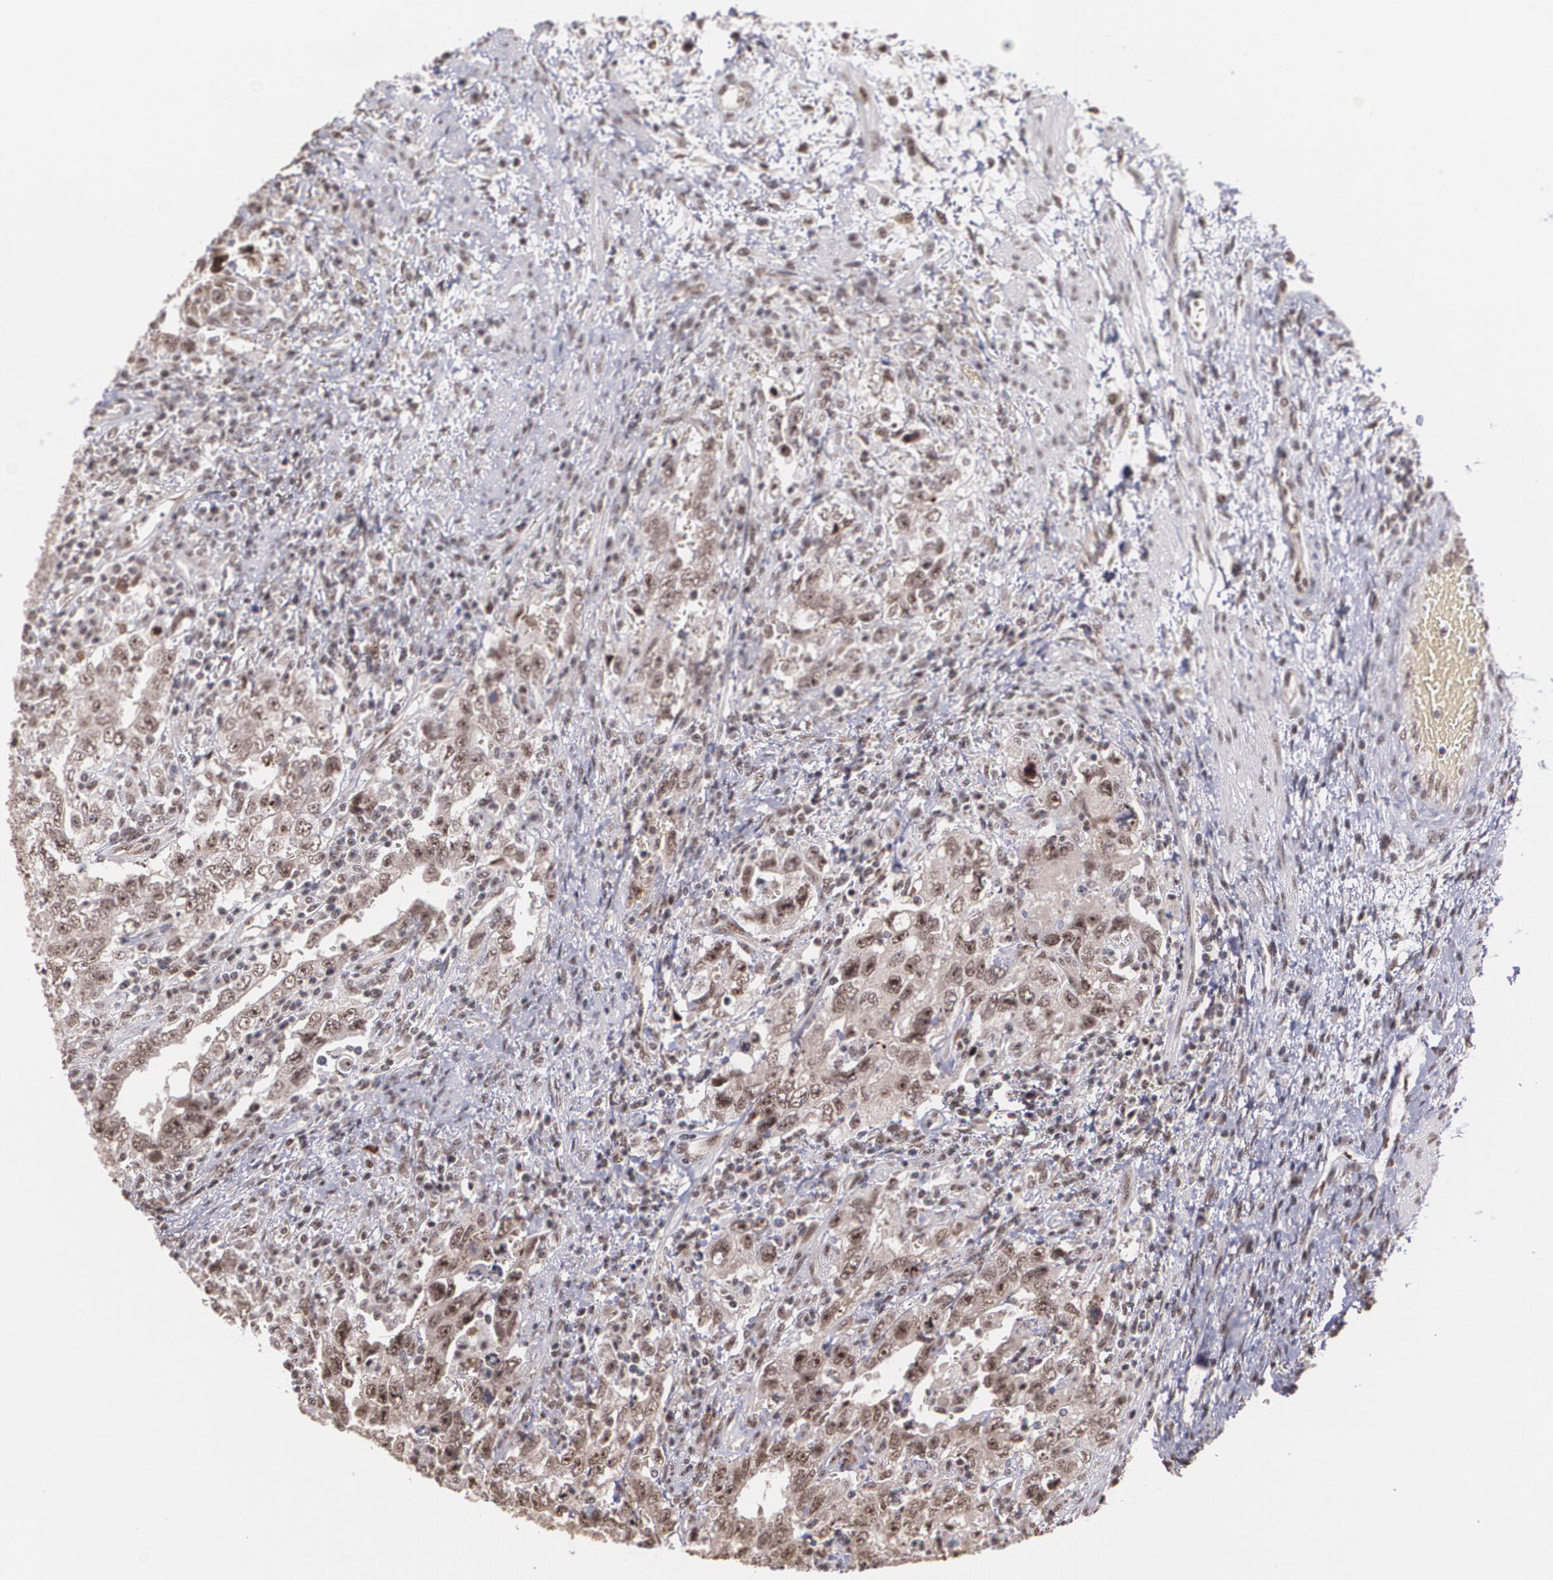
{"staining": {"intensity": "strong", "quantity": ">75%", "location": "cytoplasmic/membranous,nuclear"}, "tissue": "testis cancer", "cell_type": "Tumor cells", "image_type": "cancer", "snomed": [{"axis": "morphology", "description": "Carcinoma, Embryonal, NOS"}, {"axis": "topography", "description": "Testis"}], "caption": "Testis cancer (embryonal carcinoma) was stained to show a protein in brown. There is high levels of strong cytoplasmic/membranous and nuclear expression in approximately >75% of tumor cells.", "gene": "C6orf15", "patient": {"sex": "male", "age": 26}}